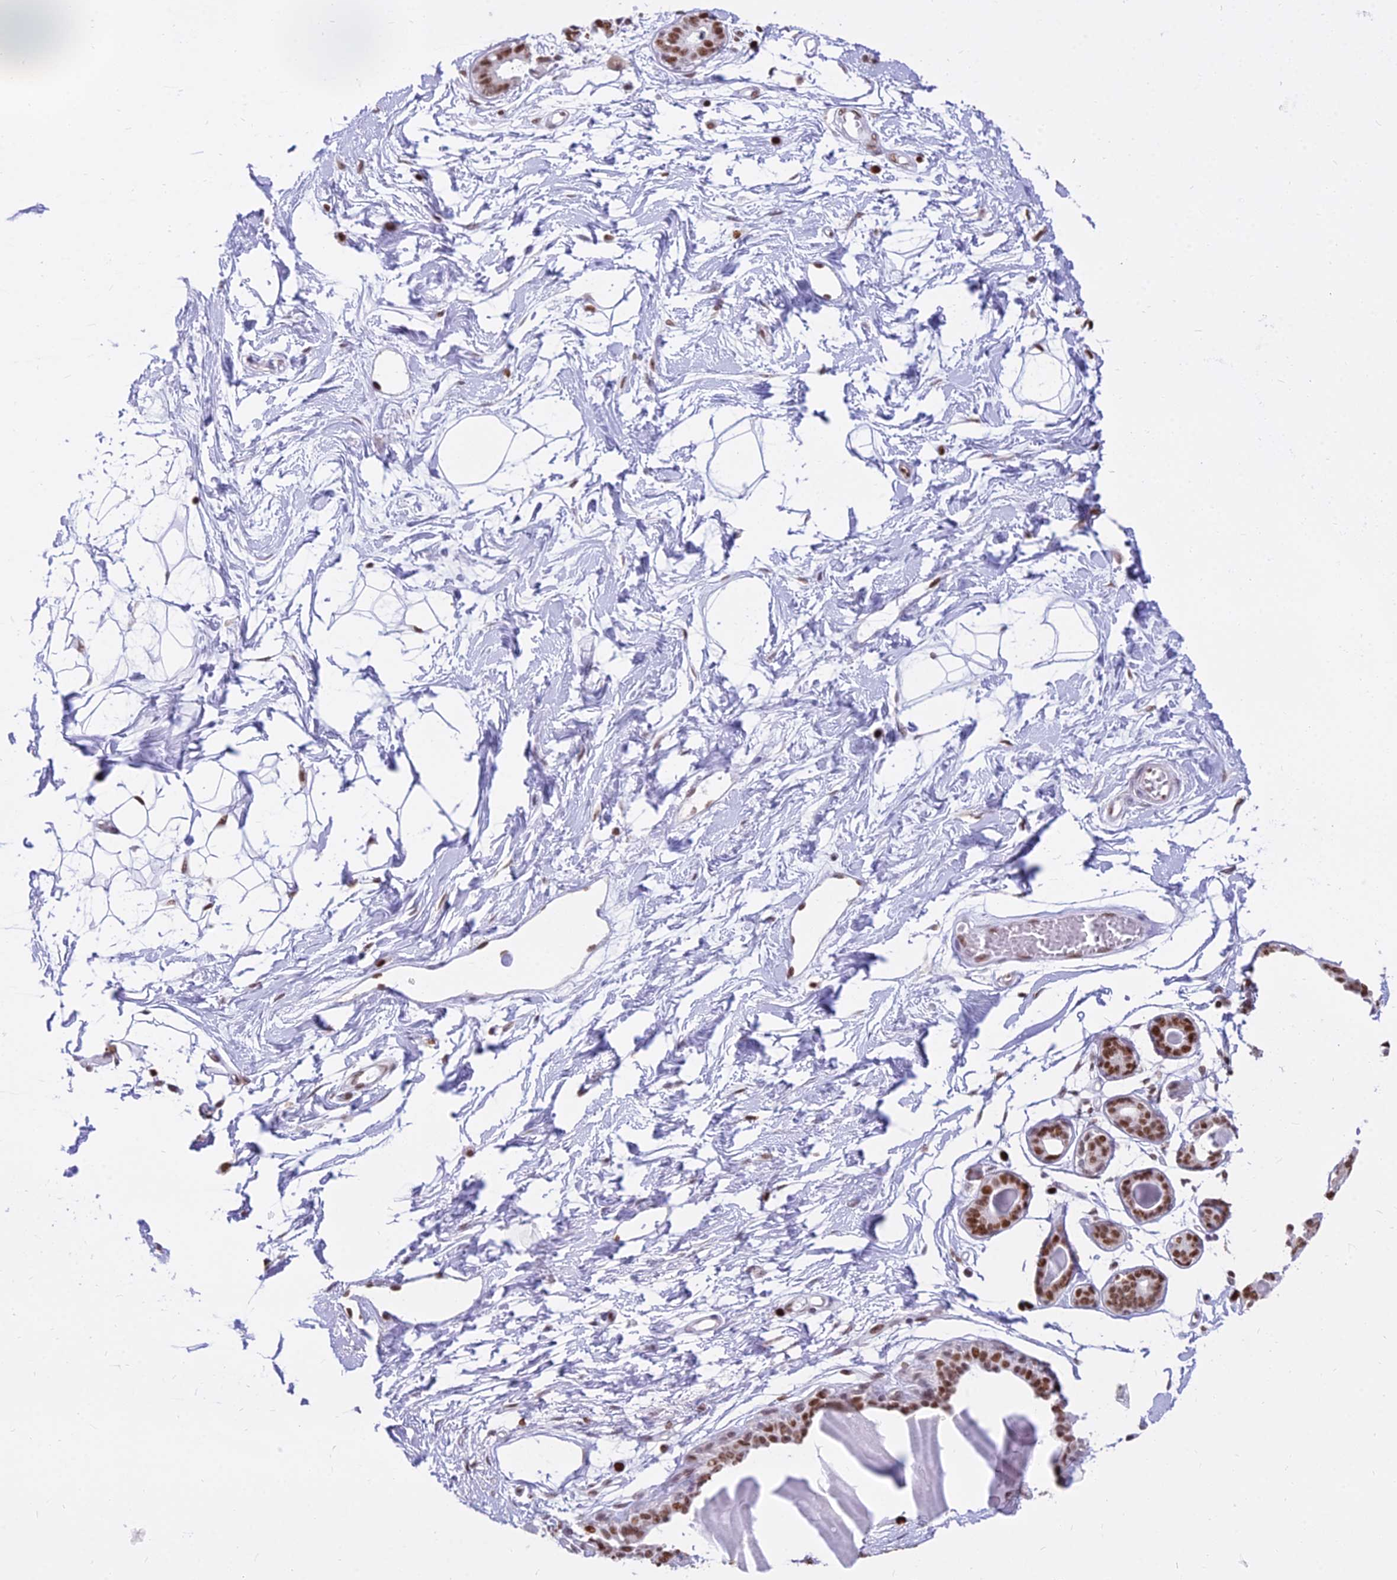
{"staining": {"intensity": "moderate", "quantity": "25%-75%", "location": "nuclear"}, "tissue": "breast", "cell_type": "Adipocytes", "image_type": "normal", "snomed": [{"axis": "morphology", "description": "Normal tissue, NOS"}, {"axis": "topography", "description": "Breast"}], "caption": "Adipocytes exhibit medium levels of moderate nuclear positivity in about 25%-75% of cells in unremarkable breast.", "gene": "PARP1", "patient": {"sex": "female", "age": 45}}